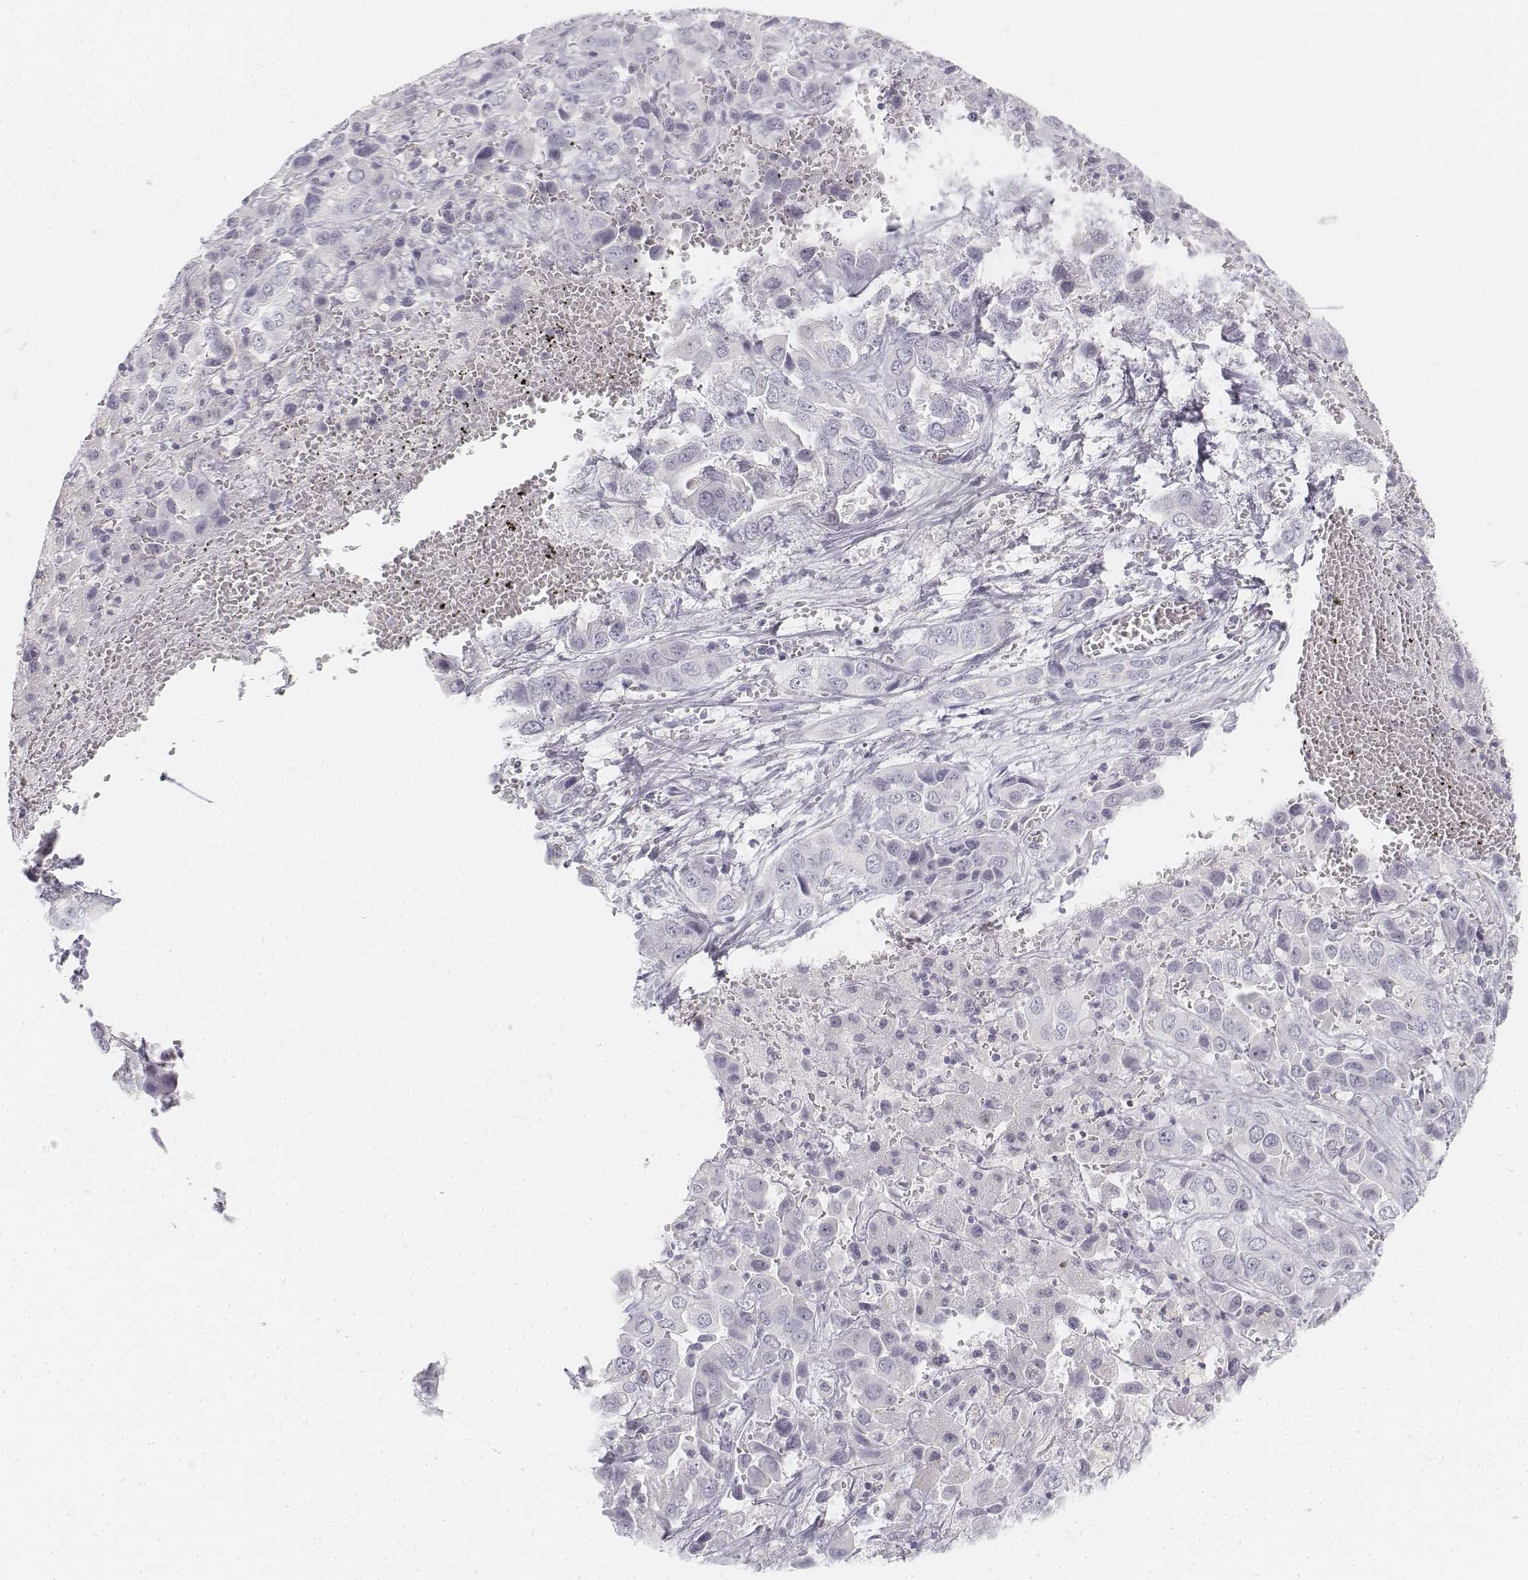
{"staining": {"intensity": "negative", "quantity": "none", "location": "none"}, "tissue": "liver cancer", "cell_type": "Tumor cells", "image_type": "cancer", "snomed": [{"axis": "morphology", "description": "Cholangiocarcinoma"}, {"axis": "topography", "description": "Liver"}], "caption": "Tumor cells show no significant protein positivity in liver cancer (cholangiocarcinoma).", "gene": "KRT25", "patient": {"sex": "female", "age": 52}}